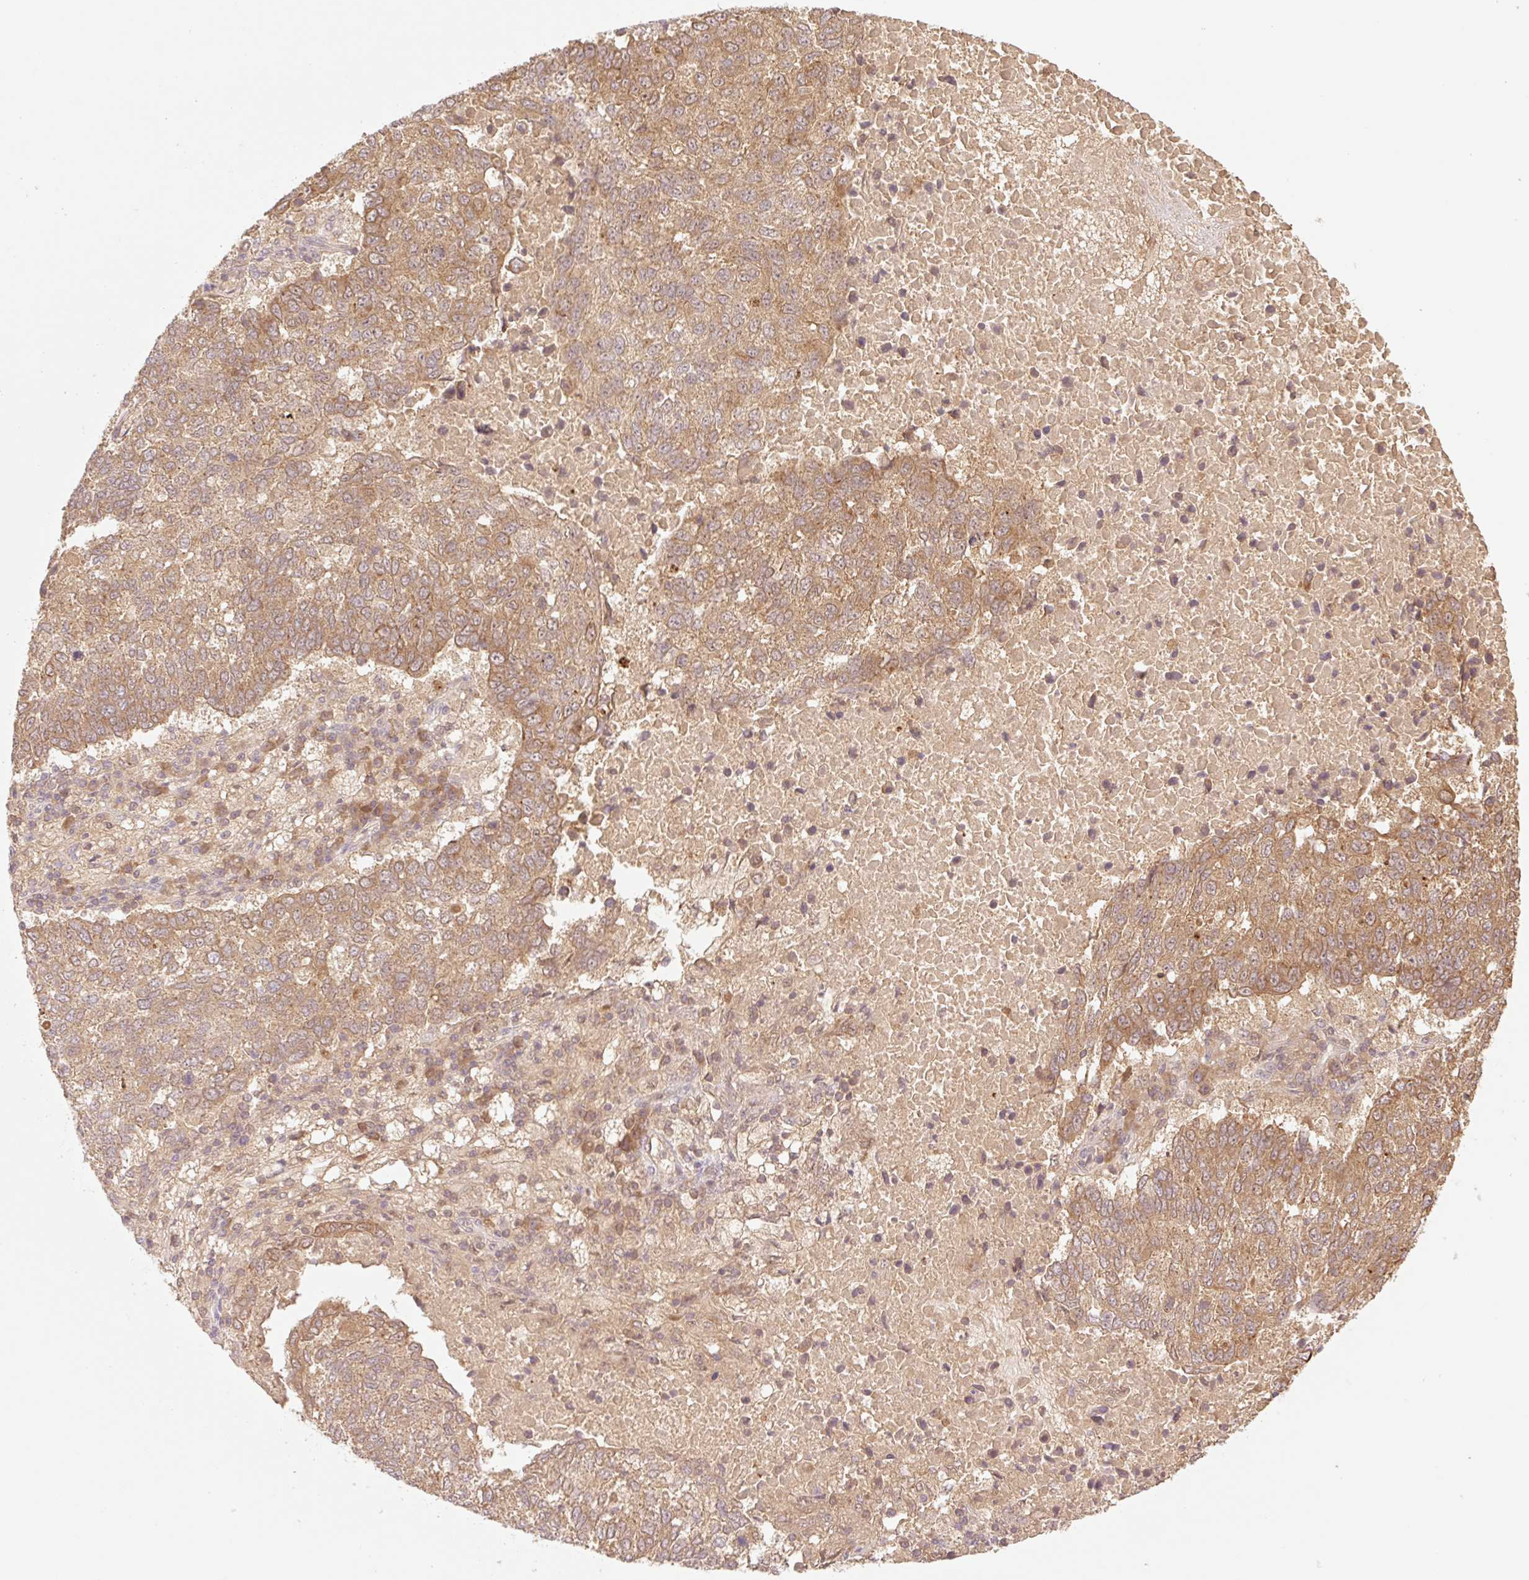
{"staining": {"intensity": "moderate", "quantity": ">75%", "location": "cytoplasmic/membranous"}, "tissue": "lung cancer", "cell_type": "Tumor cells", "image_type": "cancer", "snomed": [{"axis": "morphology", "description": "Squamous cell carcinoma, NOS"}, {"axis": "topography", "description": "Lung"}], "caption": "A brown stain shows moderate cytoplasmic/membranous positivity of a protein in lung squamous cell carcinoma tumor cells.", "gene": "YJU2B", "patient": {"sex": "male", "age": 73}}